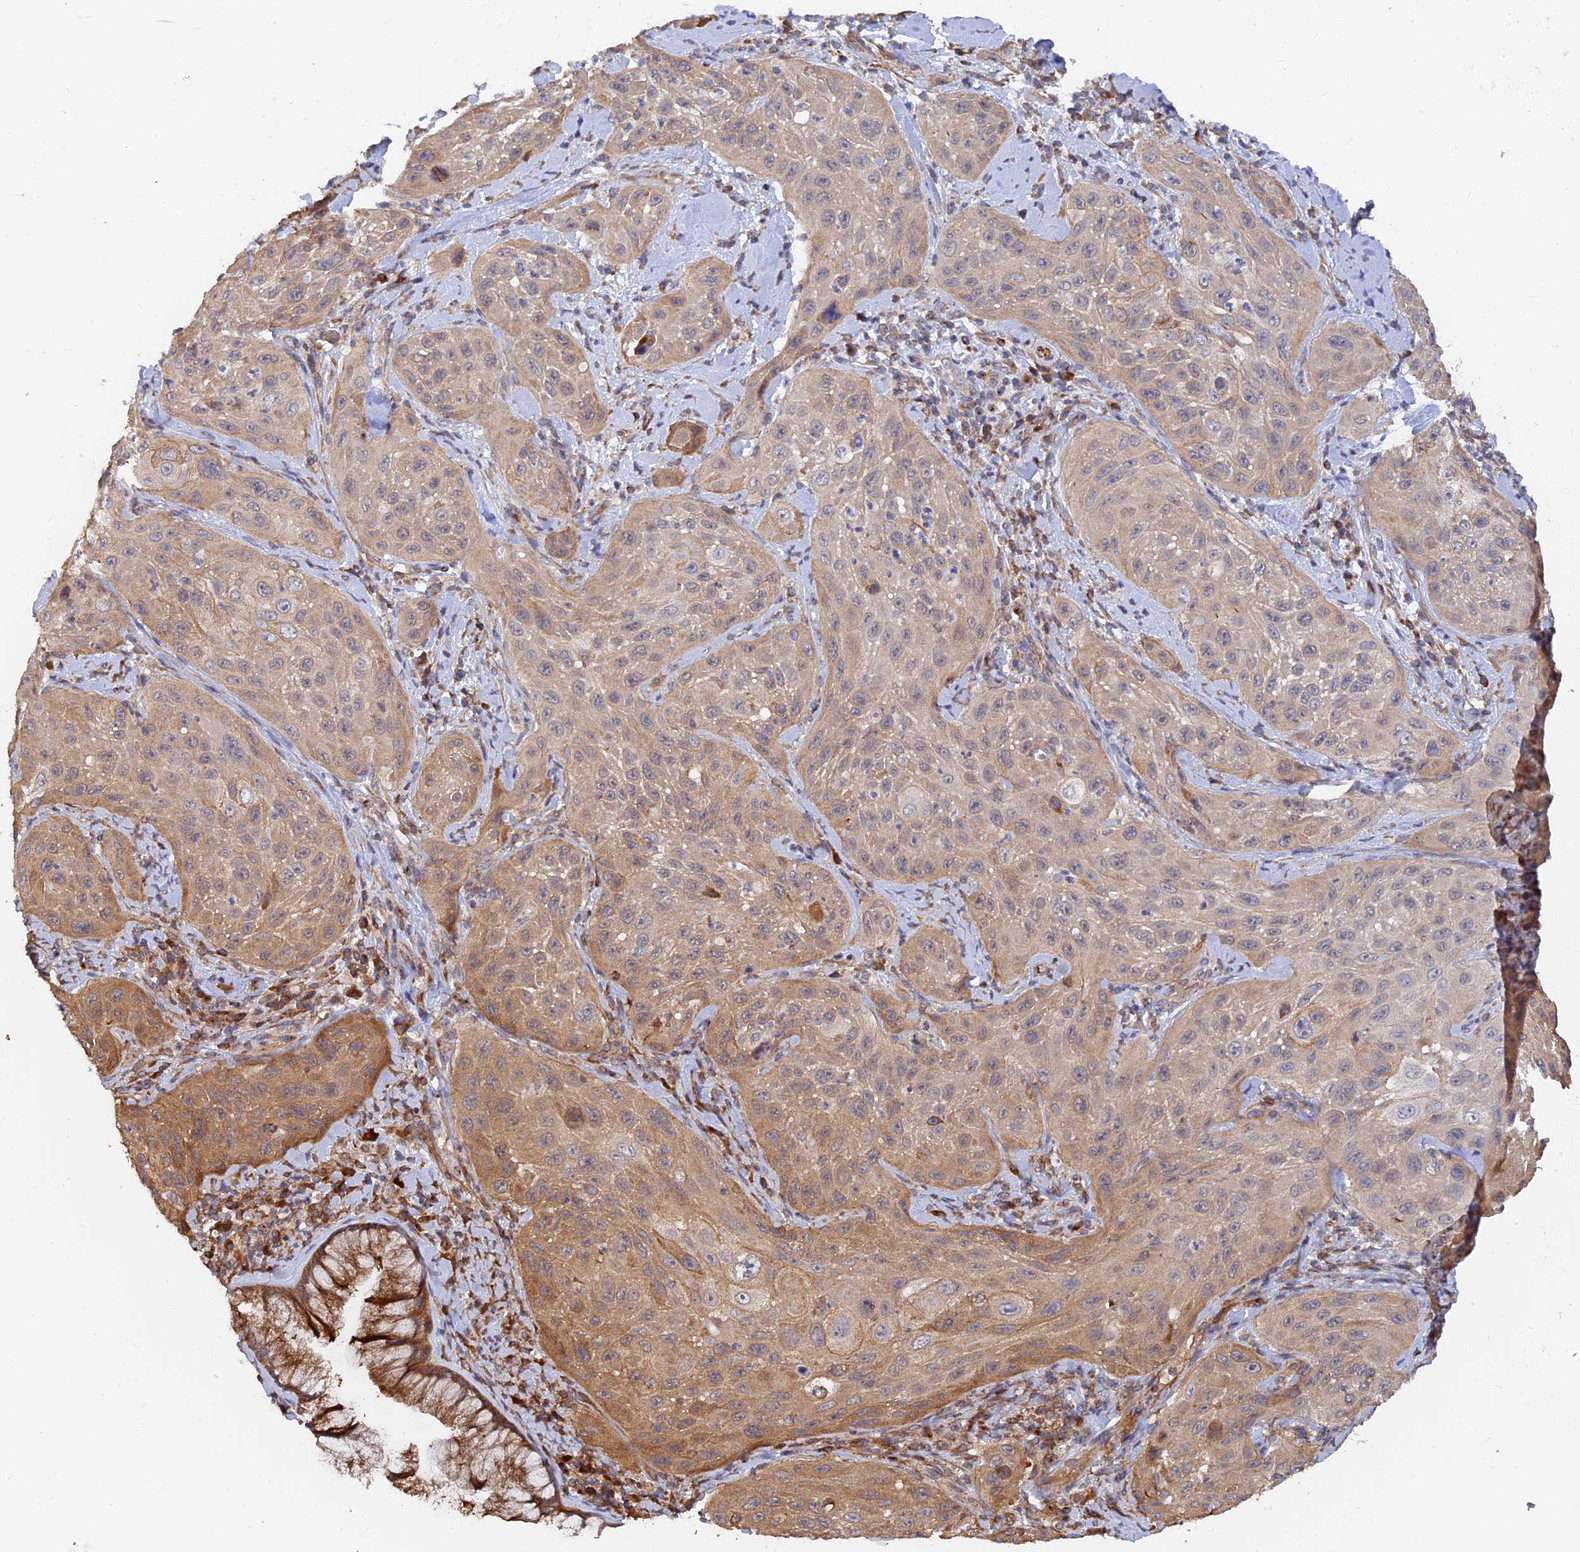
{"staining": {"intensity": "moderate", "quantity": "25%-75%", "location": "cytoplasmic/membranous"}, "tissue": "cervical cancer", "cell_type": "Tumor cells", "image_type": "cancer", "snomed": [{"axis": "morphology", "description": "Squamous cell carcinoma, NOS"}, {"axis": "topography", "description": "Cervix"}], "caption": "Immunohistochemical staining of human cervical squamous cell carcinoma exhibits moderate cytoplasmic/membranous protein positivity in approximately 25%-75% of tumor cells.", "gene": "WBP11", "patient": {"sex": "female", "age": 42}}